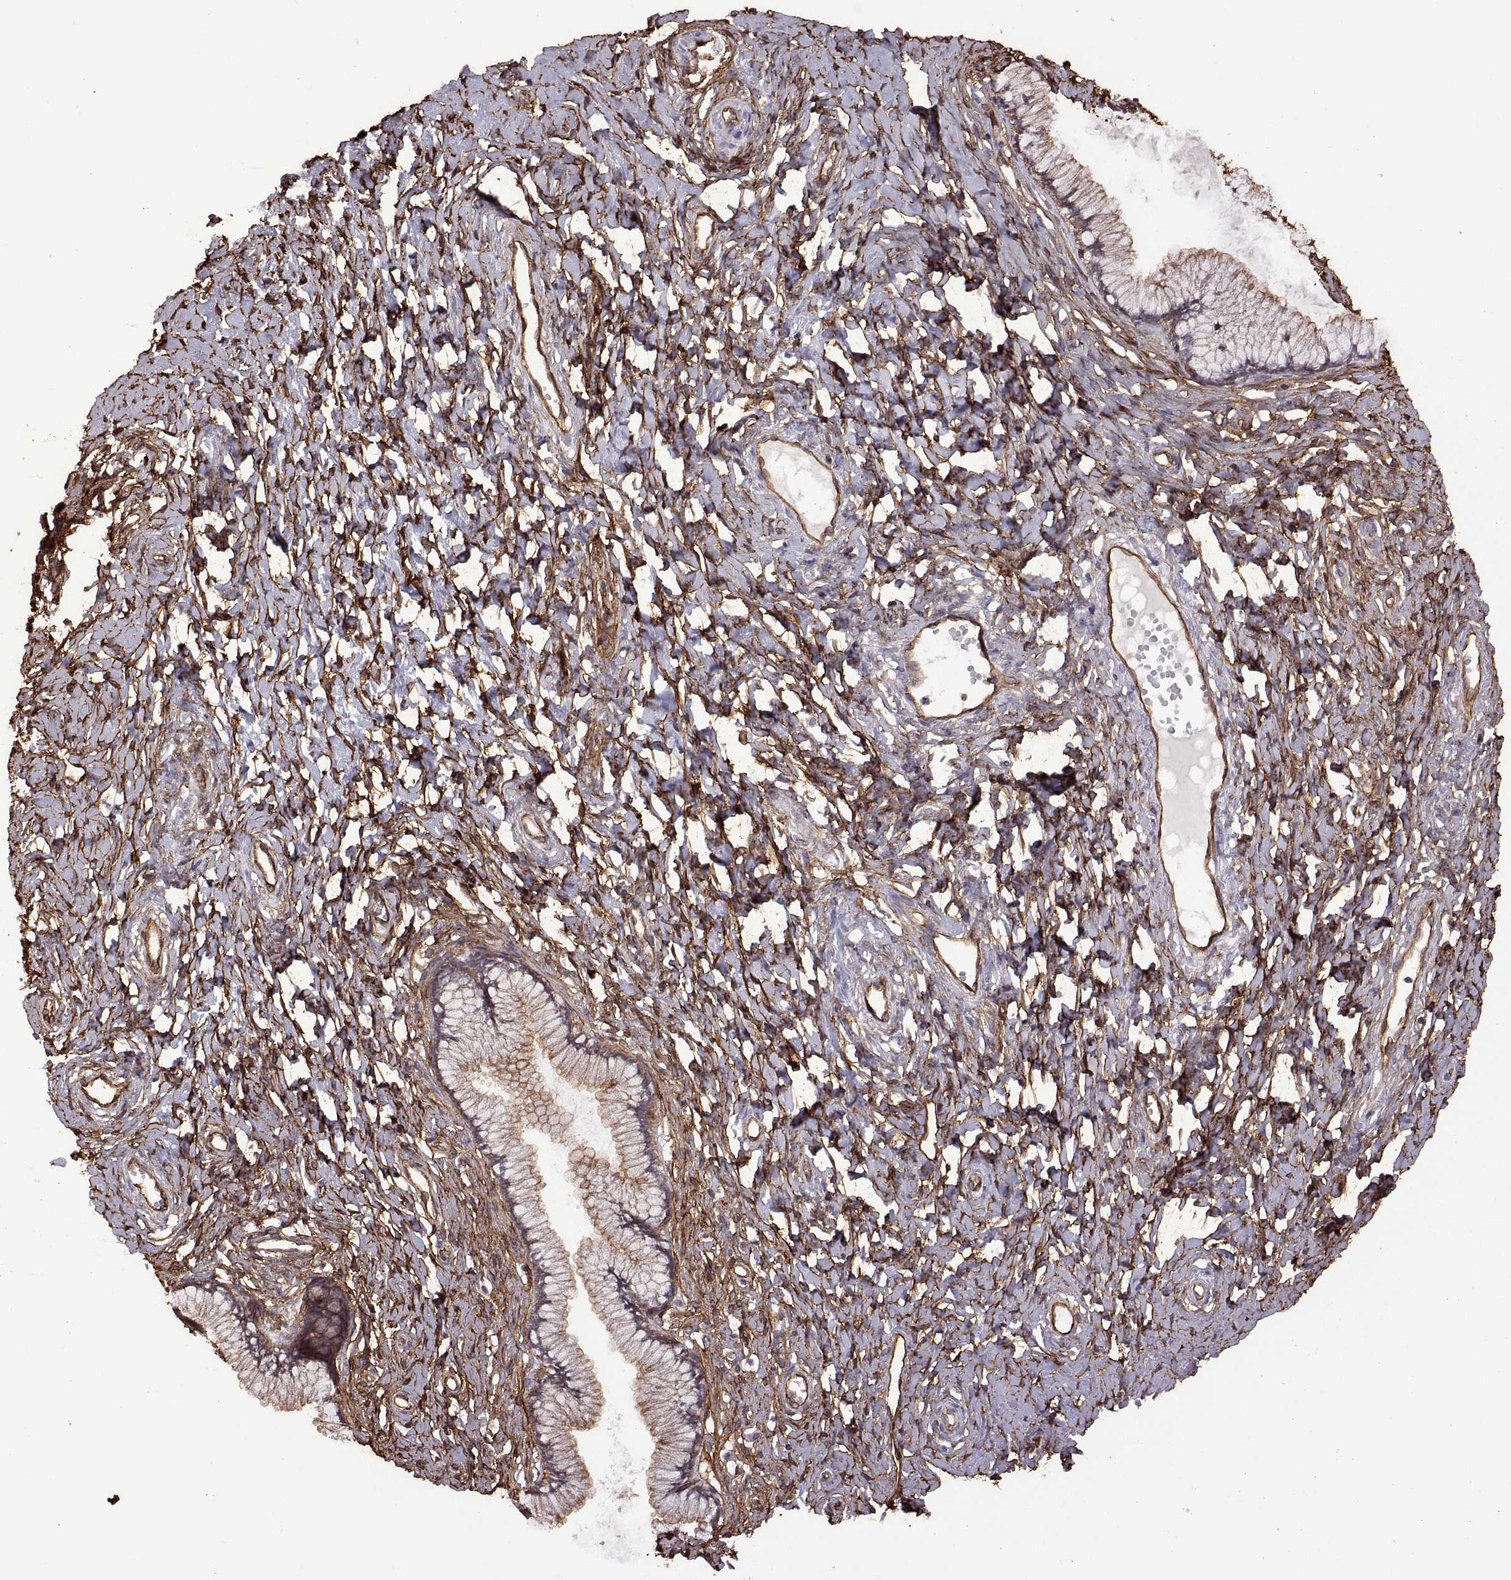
{"staining": {"intensity": "moderate", "quantity": "25%-75%", "location": "cytoplasmic/membranous"}, "tissue": "cervix", "cell_type": "Glandular cells", "image_type": "normal", "snomed": [{"axis": "morphology", "description": "Normal tissue, NOS"}, {"axis": "topography", "description": "Cervix"}], "caption": "Protein expression analysis of unremarkable cervix reveals moderate cytoplasmic/membranous positivity in about 25%-75% of glandular cells. (DAB (3,3'-diaminobenzidine) = brown stain, brightfield microscopy at high magnification).", "gene": "S100A10", "patient": {"sex": "female", "age": 40}}